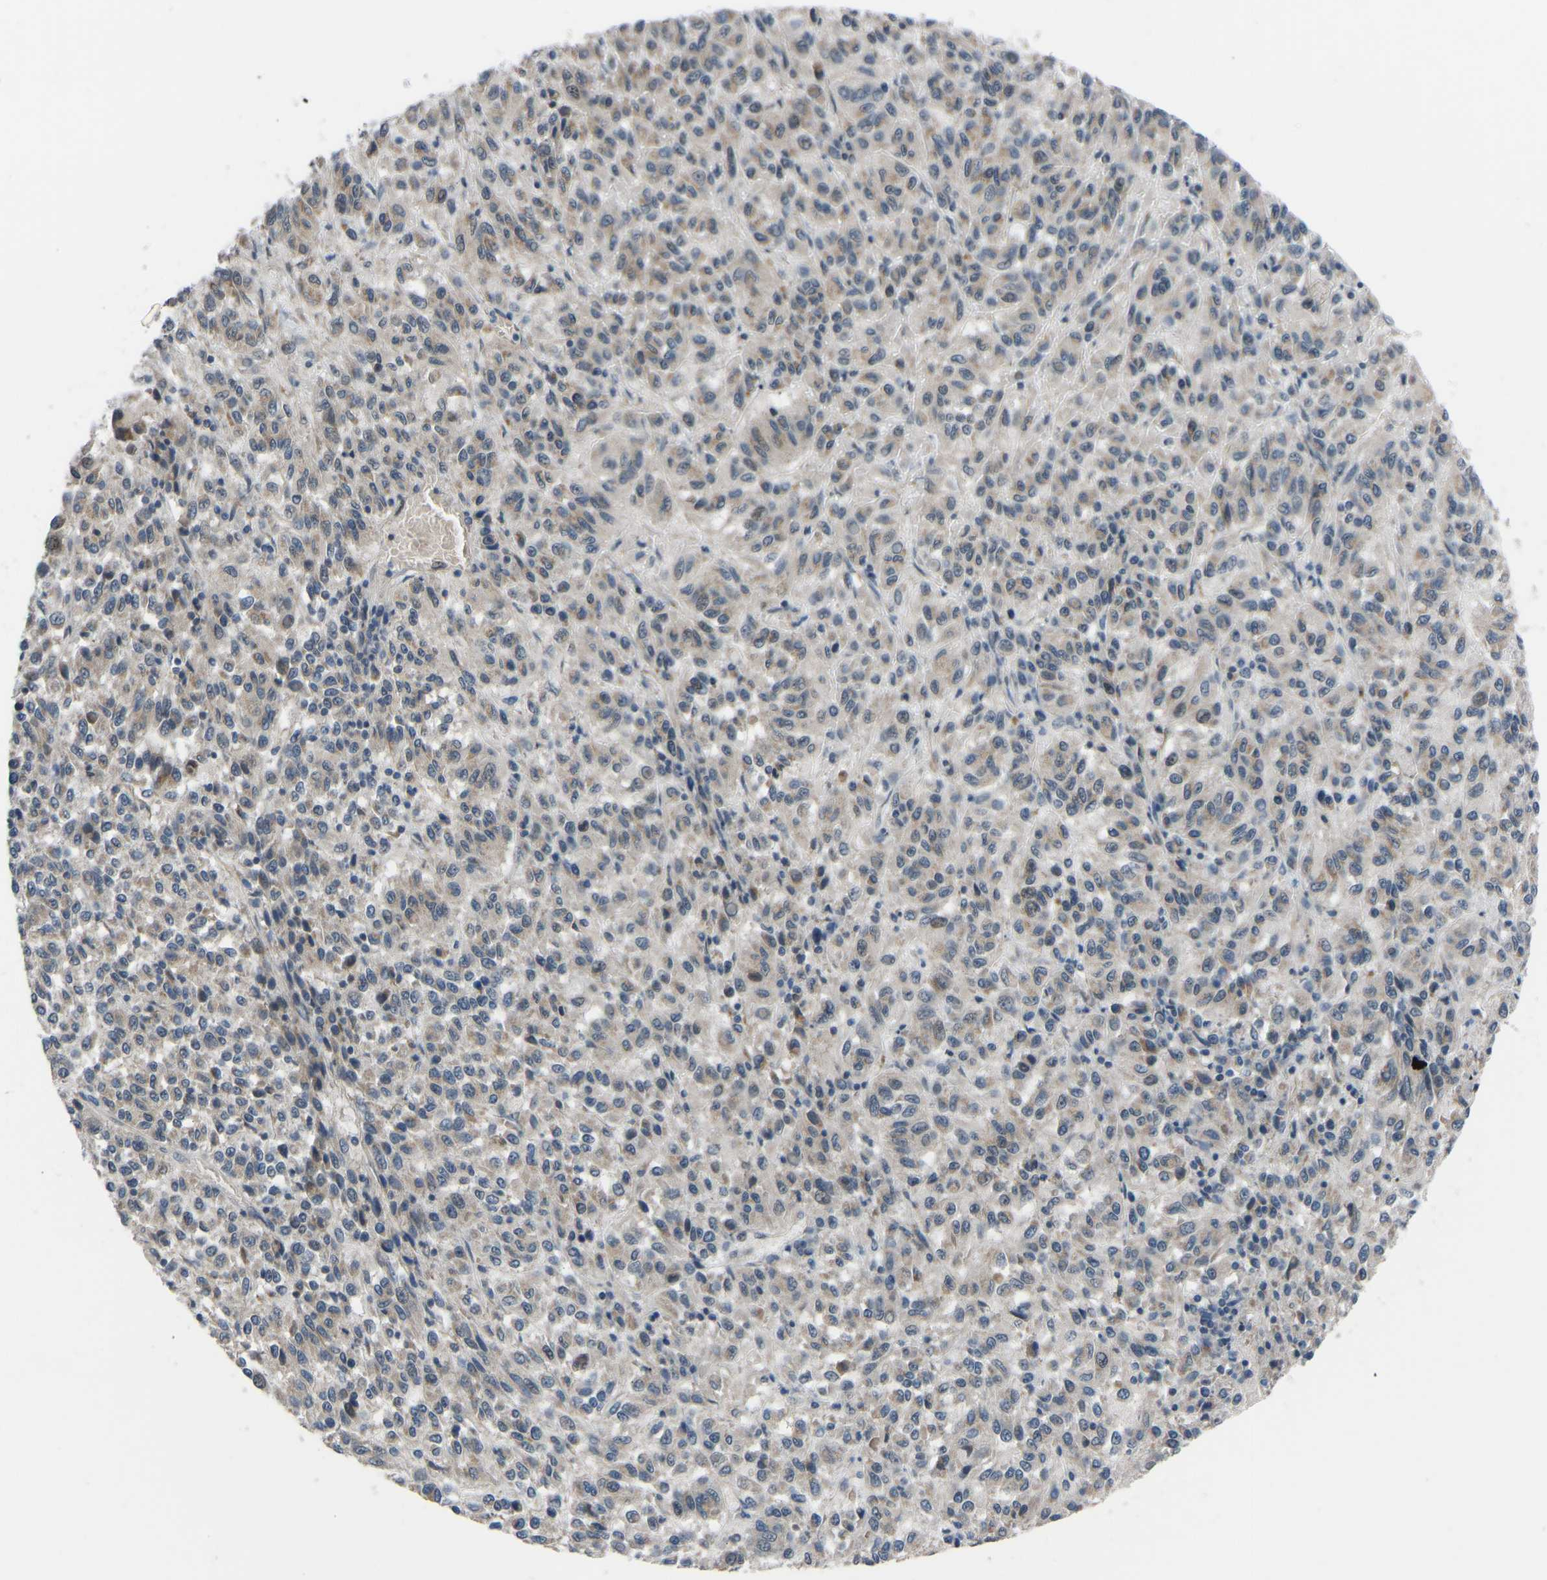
{"staining": {"intensity": "weak", "quantity": "25%-75%", "location": "cytoplasmic/membranous"}, "tissue": "melanoma", "cell_type": "Tumor cells", "image_type": "cancer", "snomed": [{"axis": "morphology", "description": "Malignant melanoma, Metastatic site"}, {"axis": "topography", "description": "Lung"}], "caption": "High-power microscopy captured an immunohistochemistry (IHC) micrograph of malignant melanoma (metastatic site), revealing weak cytoplasmic/membranous positivity in about 25%-75% of tumor cells.", "gene": "CDK2AP1", "patient": {"sex": "male", "age": 64}}